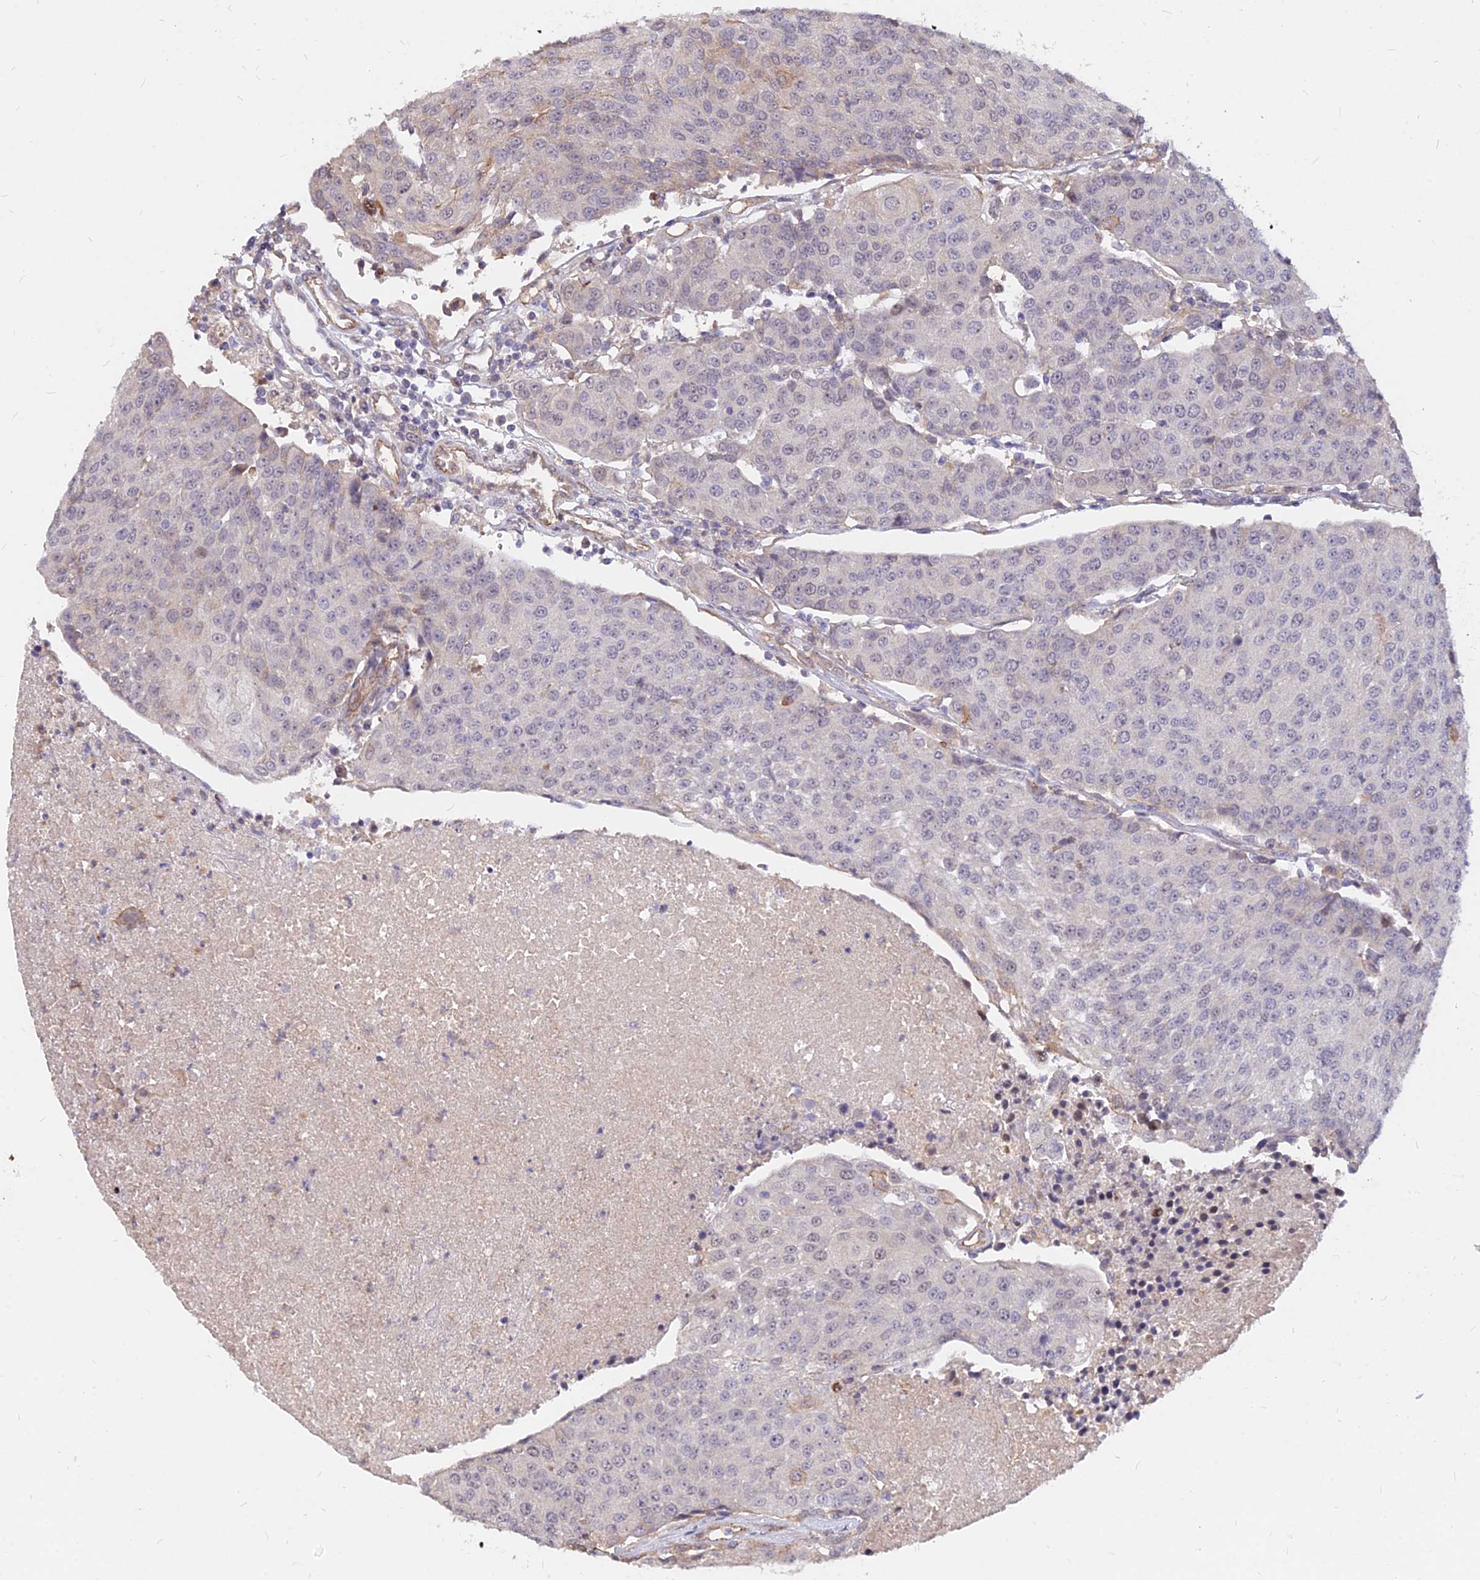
{"staining": {"intensity": "weak", "quantity": "<25%", "location": "cytoplasmic/membranous"}, "tissue": "urothelial cancer", "cell_type": "Tumor cells", "image_type": "cancer", "snomed": [{"axis": "morphology", "description": "Urothelial carcinoma, High grade"}, {"axis": "topography", "description": "Urinary bladder"}], "caption": "Tumor cells are negative for protein expression in human urothelial carcinoma (high-grade). (Brightfield microscopy of DAB IHC at high magnification).", "gene": "C11orf68", "patient": {"sex": "female", "age": 85}}